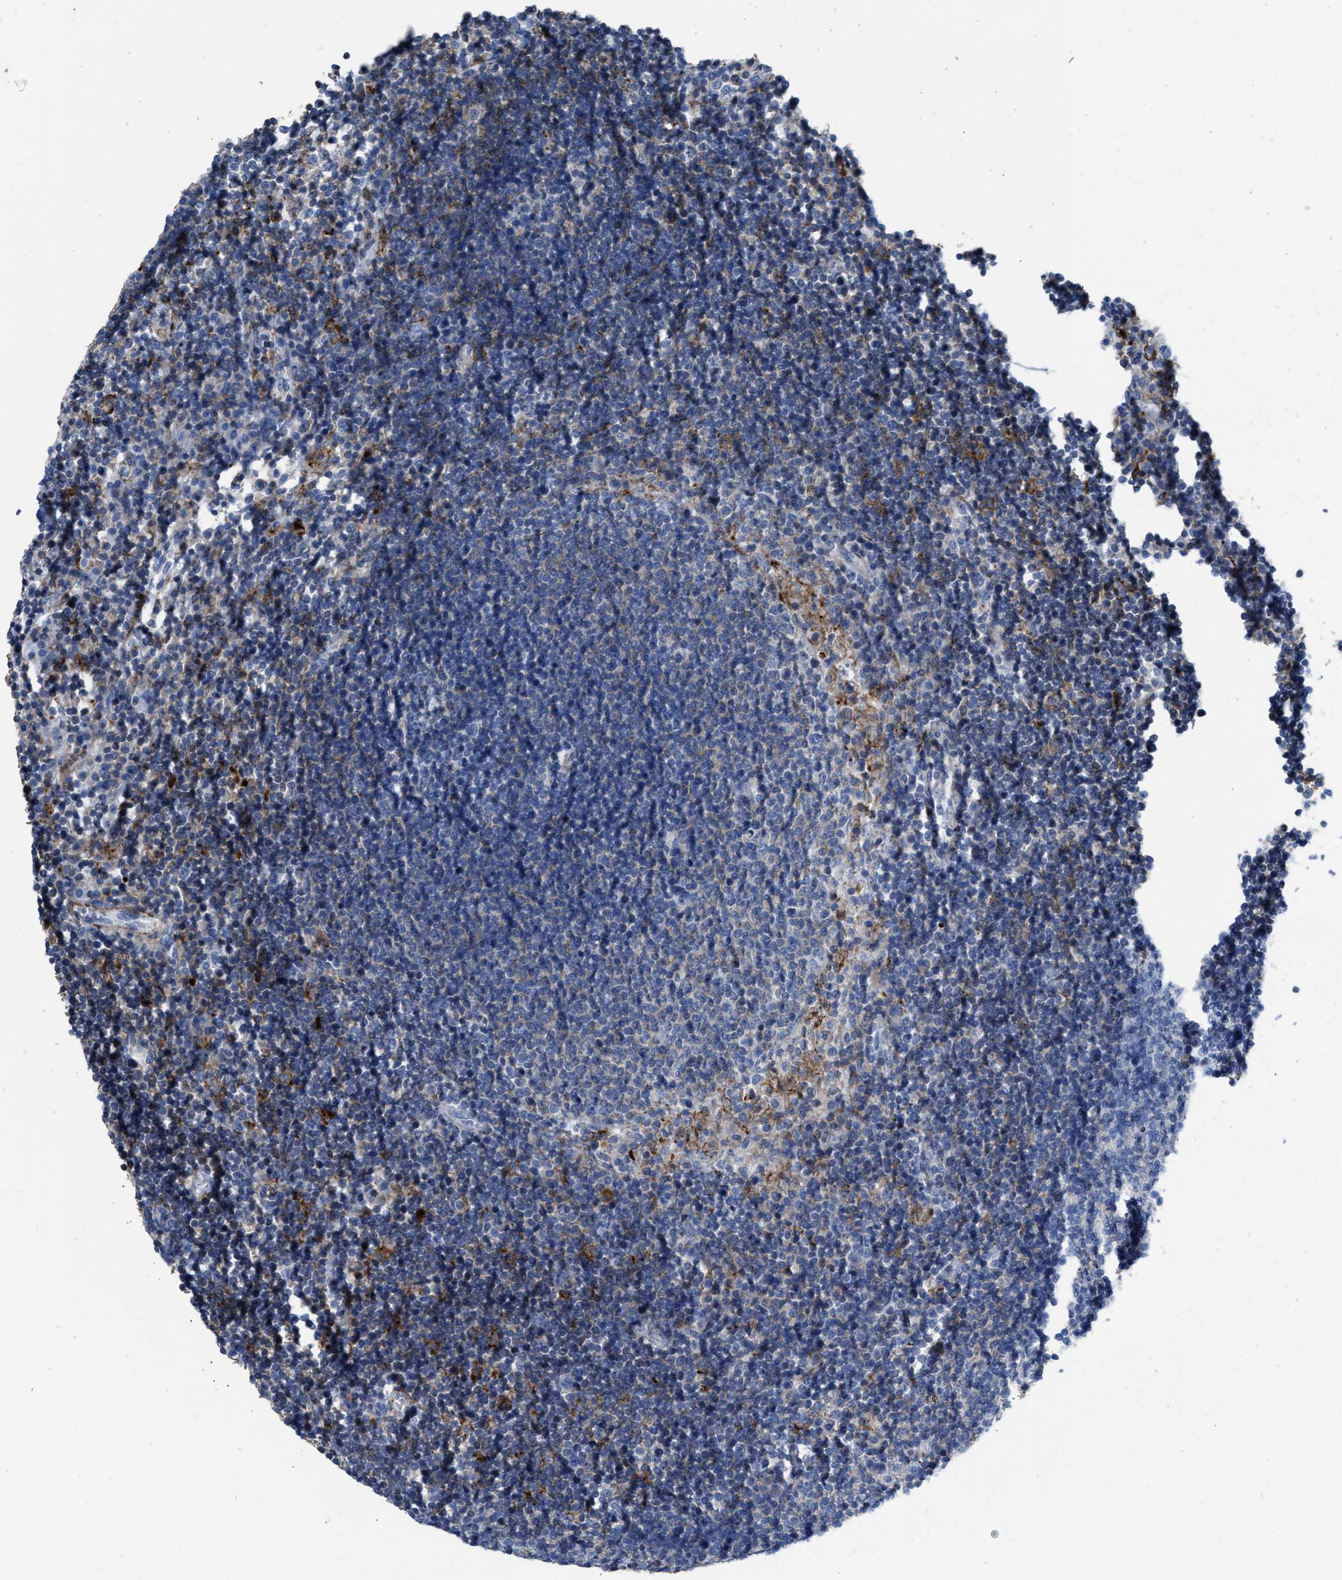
{"staining": {"intensity": "weak", "quantity": "<25%", "location": "cytoplasmic/membranous"}, "tissue": "lymph node", "cell_type": "Germinal center cells", "image_type": "normal", "snomed": [{"axis": "morphology", "description": "Normal tissue, NOS"}, {"axis": "topography", "description": "Lymph node"}], "caption": "This image is of benign lymph node stained with immunohistochemistry to label a protein in brown with the nuclei are counter-stained blue. There is no expression in germinal center cells. (Stains: DAB immunohistochemistry with hematoxylin counter stain, Microscopy: brightfield microscopy at high magnification).", "gene": "PRMT2", "patient": {"sex": "female", "age": 53}}